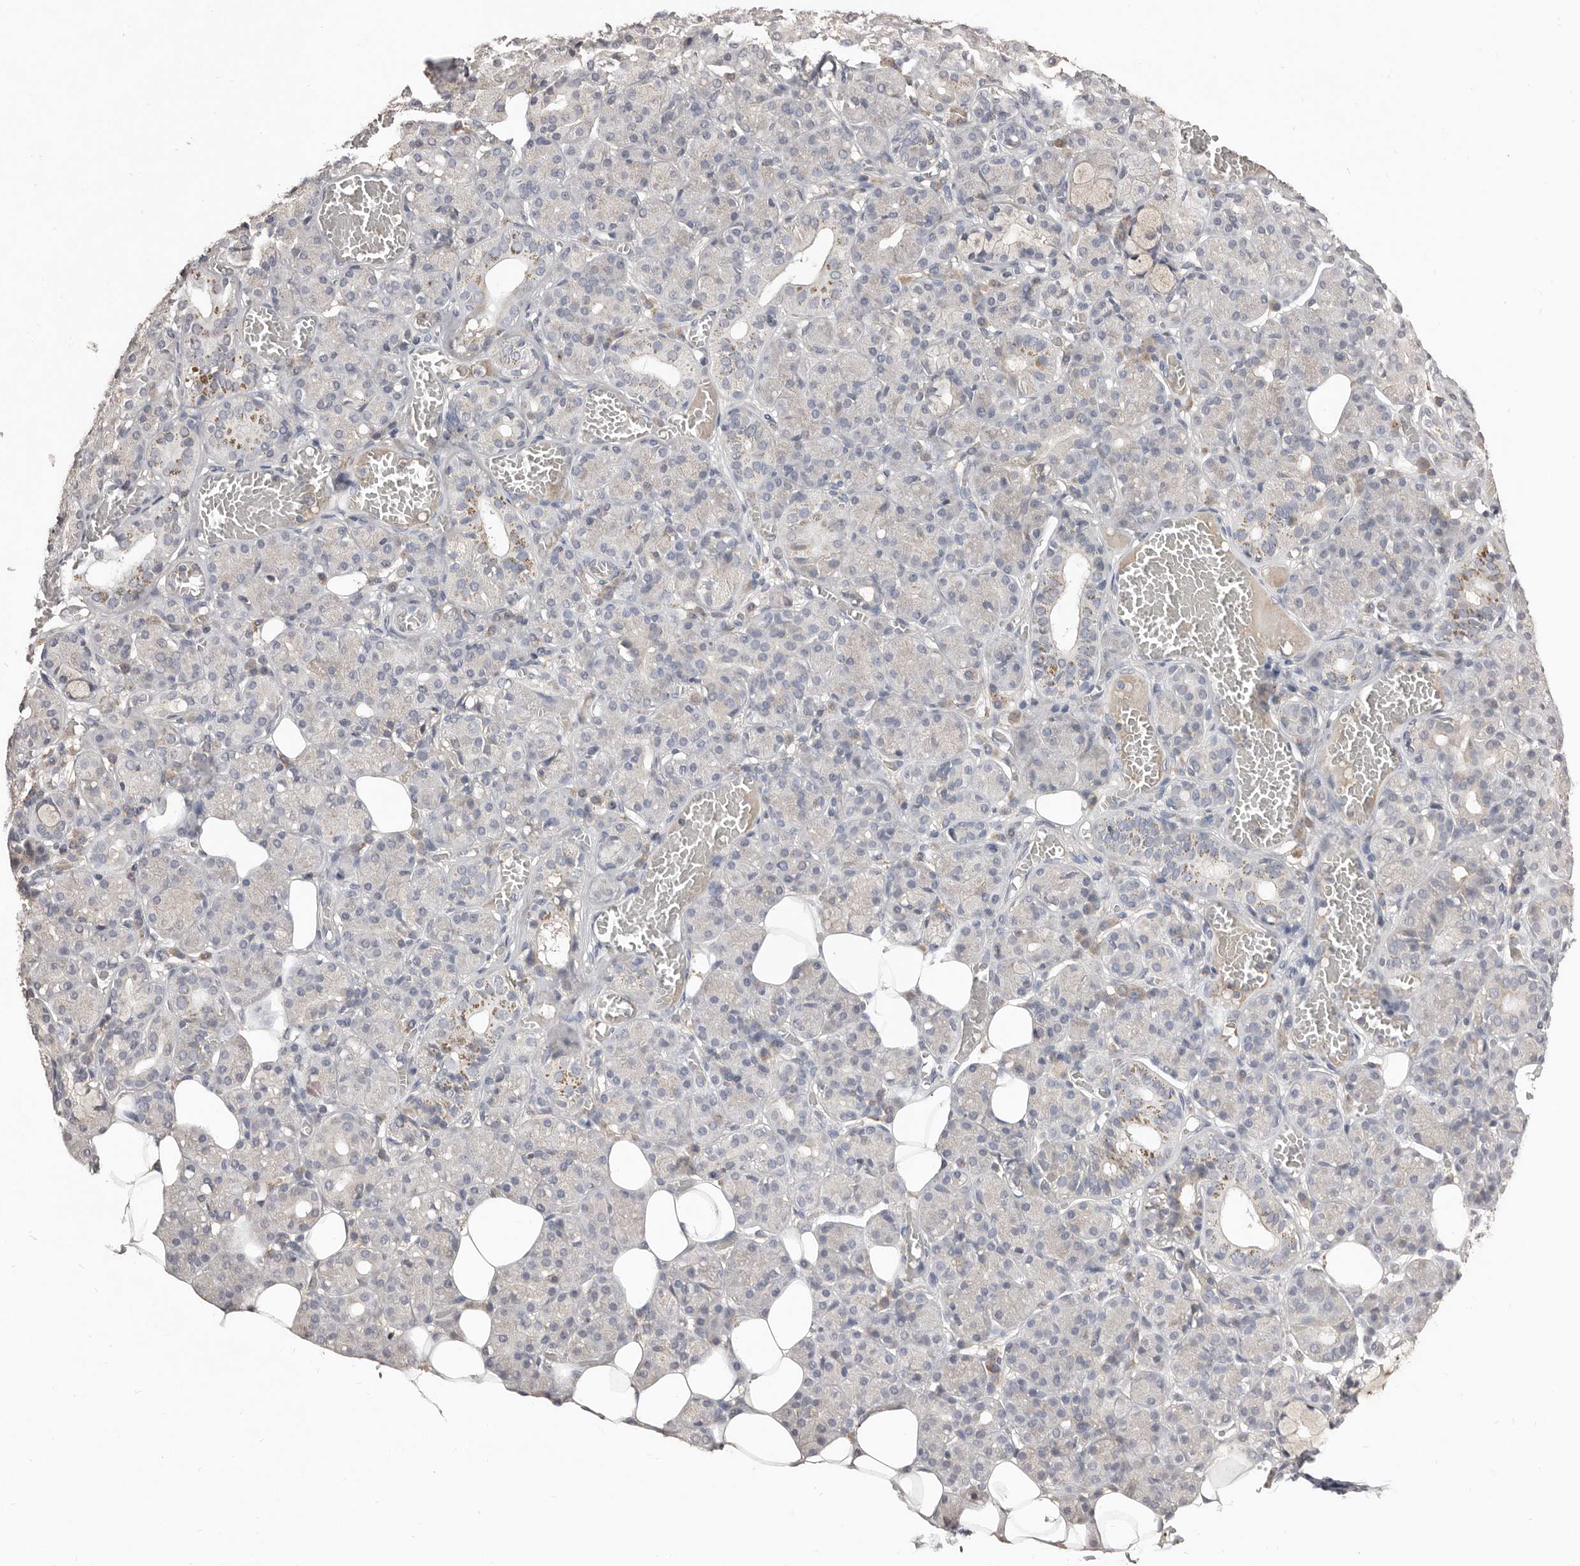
{"staining": {"intensity": "weak", "quantity": "<25%", "location": "cytoplasmic/membranous"}, "tissue": "salivary gland", "cell_type": "Glandular cells", "image_type": "normal", "snomed": [{"axis": "morphology", "description": "Normal tissue, NOS"}, {"axis": "topography", "description": "Salivary gland"}], "caption": "Immunohistochemistry (IHC) image of unremarkable salivary gland: salivary gland stained with DAB (3,3'-diaminobenzidine) exhibits no significant protein expression in glandular cells.", "gene": "SLC39A2", "patient": {"sex": "male", "age": 63}}